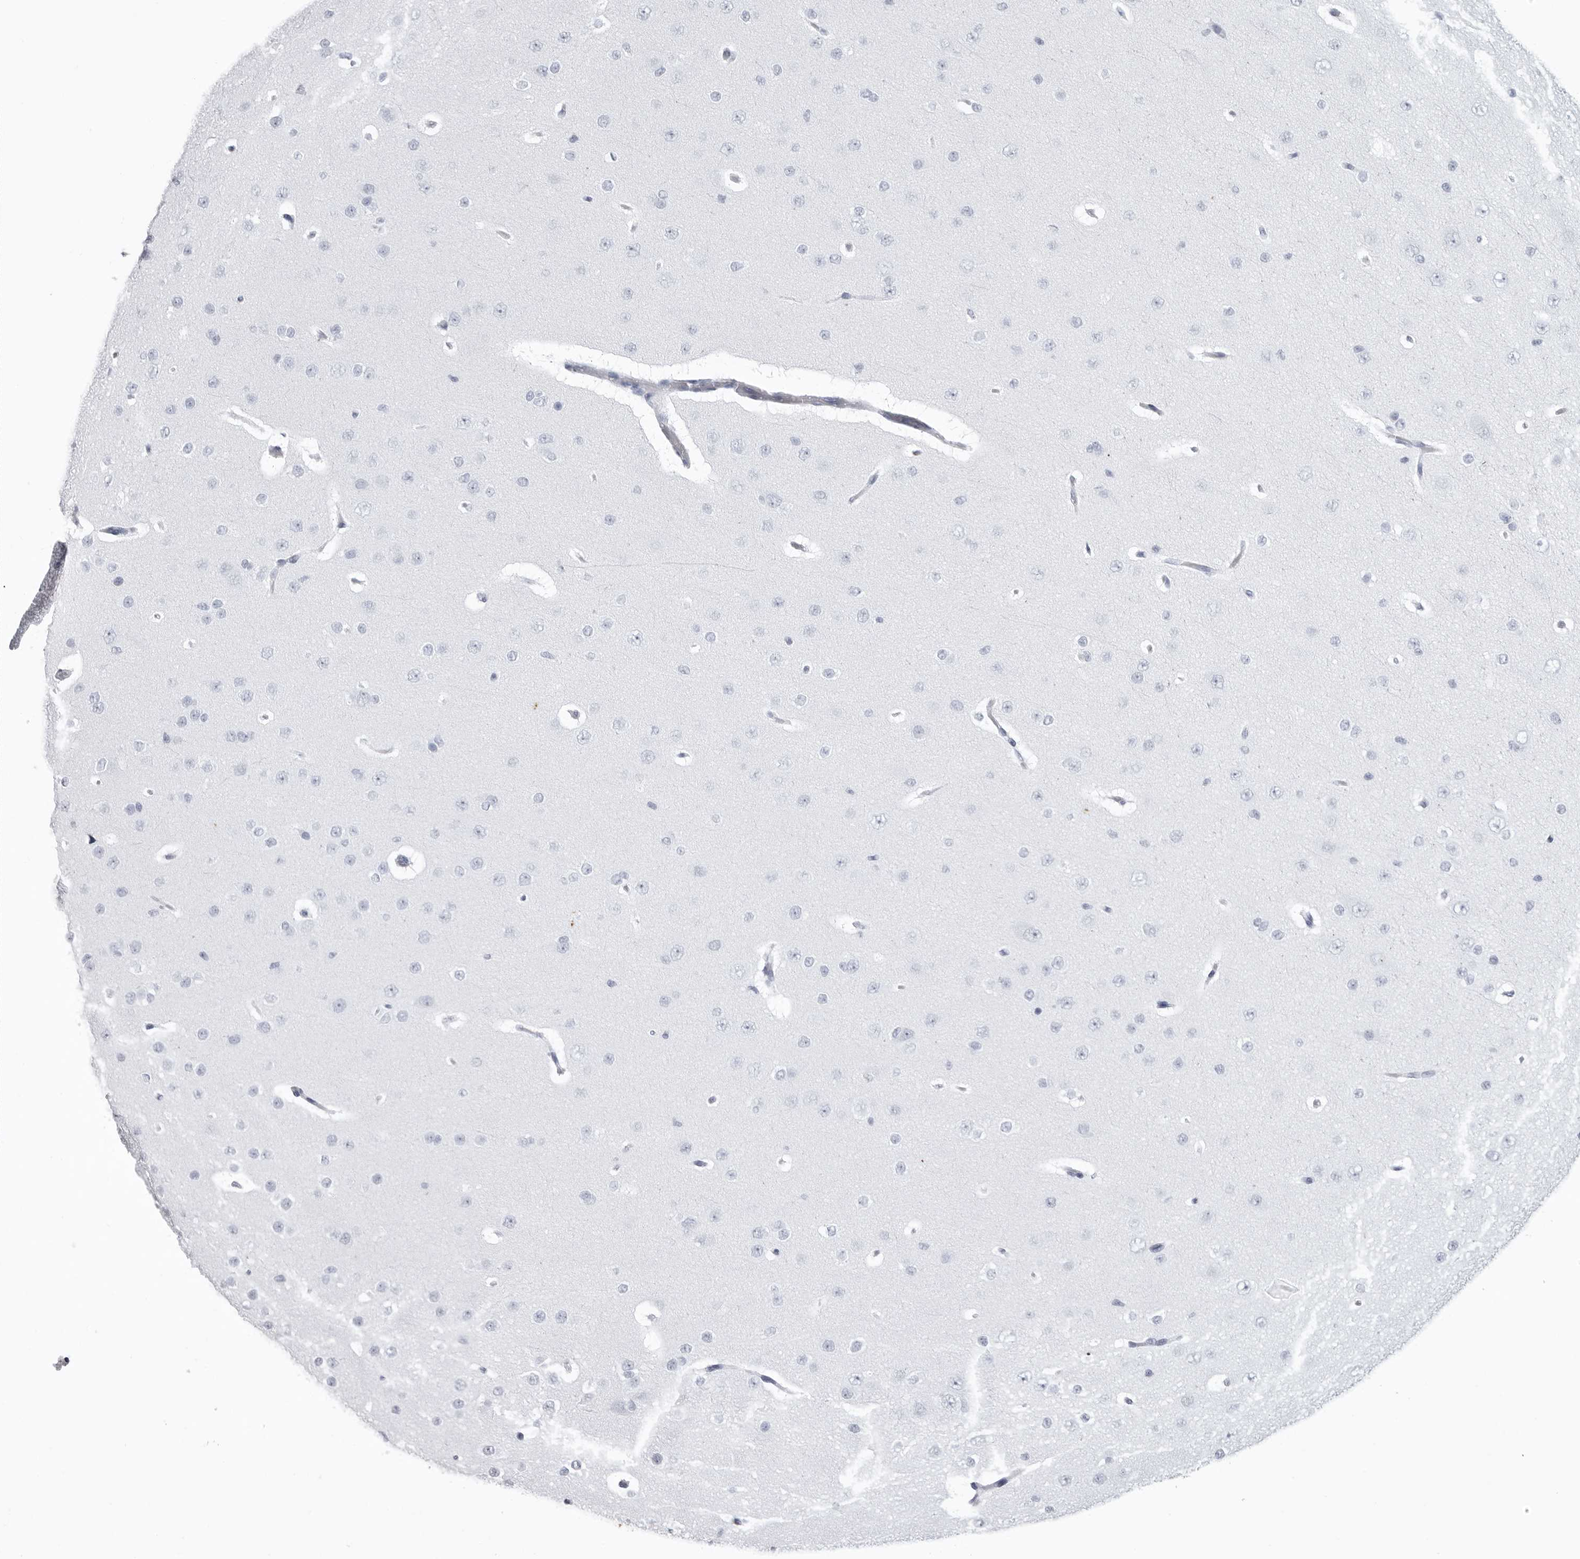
{"staining": {"intensity": "negative", "quantity": "none", "location": "none"}, "tissue": "cerebral cortex", "cell_type": "Endothelial cells", "image_type": "normal", "snomed": [{"axis": "morphology", "description": "Normal tissue, NOS"}, {"axis": "morphology", "description": "Developmental malformation"}, {"axis": "topography", "description": "Cerebral cortex"}], "caption": "IHC of benign cerebral cortex reveals no positivity in endothelial cells.", "gene": "KLK9", "patient": {"sex": "female", "age": 30}}